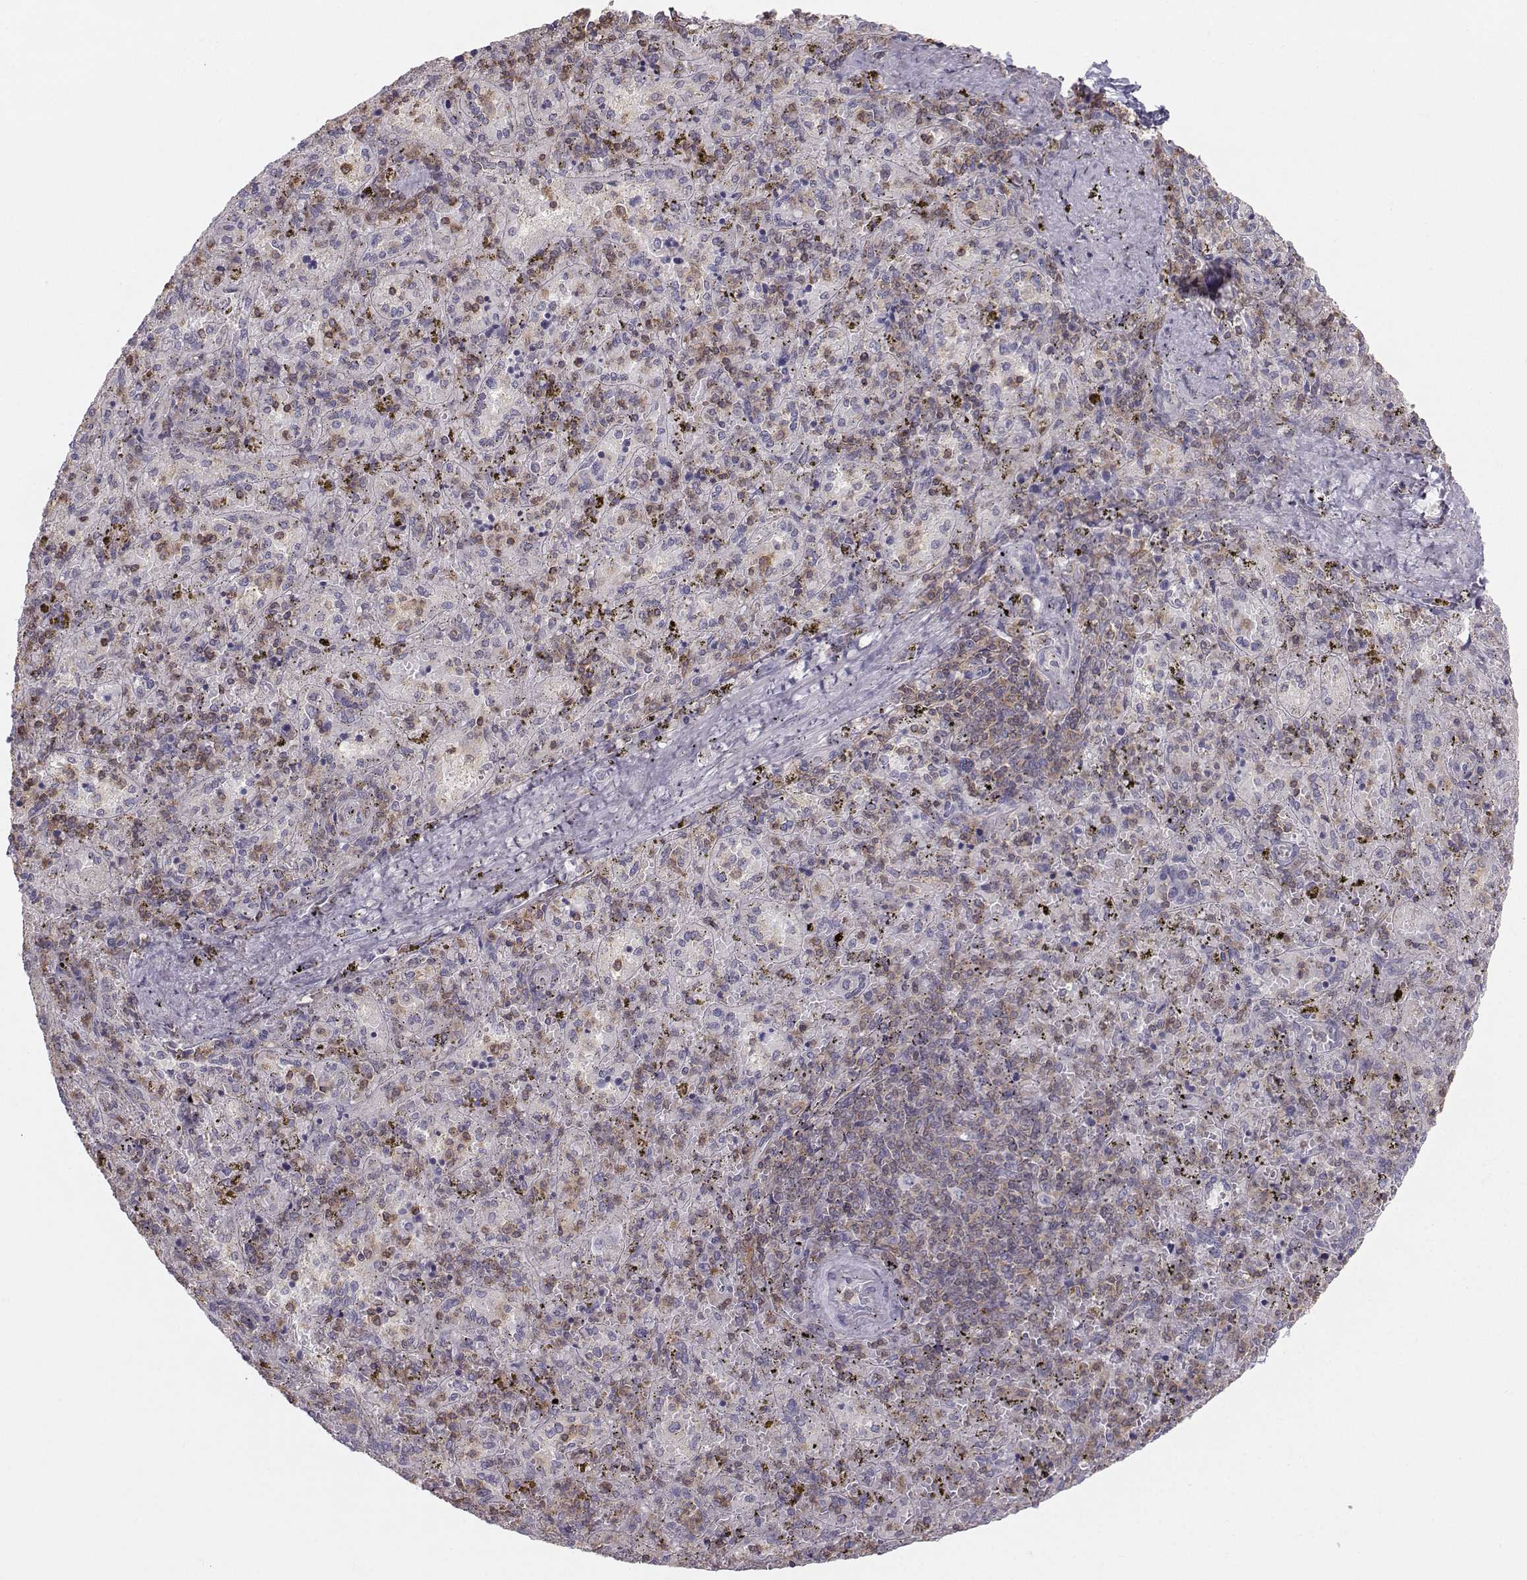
{"staining": {"intensity": "moderate", "quantity": "<25%", "location": "cytoplasmic/membranous"}, "tissue": "spleen", "cell_type": "Cells in red pulp", "image_type": "normal", "snomed": [{"axis": "morphology", "description": "Normal tissue, NOS"}, {"axis": "topography", "description": "Spleen"}], "caption": "Immunohistochemical staining of benign human spleen exhibits <25% levels of moderate cytoplasmic/membranous protein expression in approximately <25% of cells in red pulp.", "gene": "ZBTB32", "patient": {"sex": "female", "age": 50}}